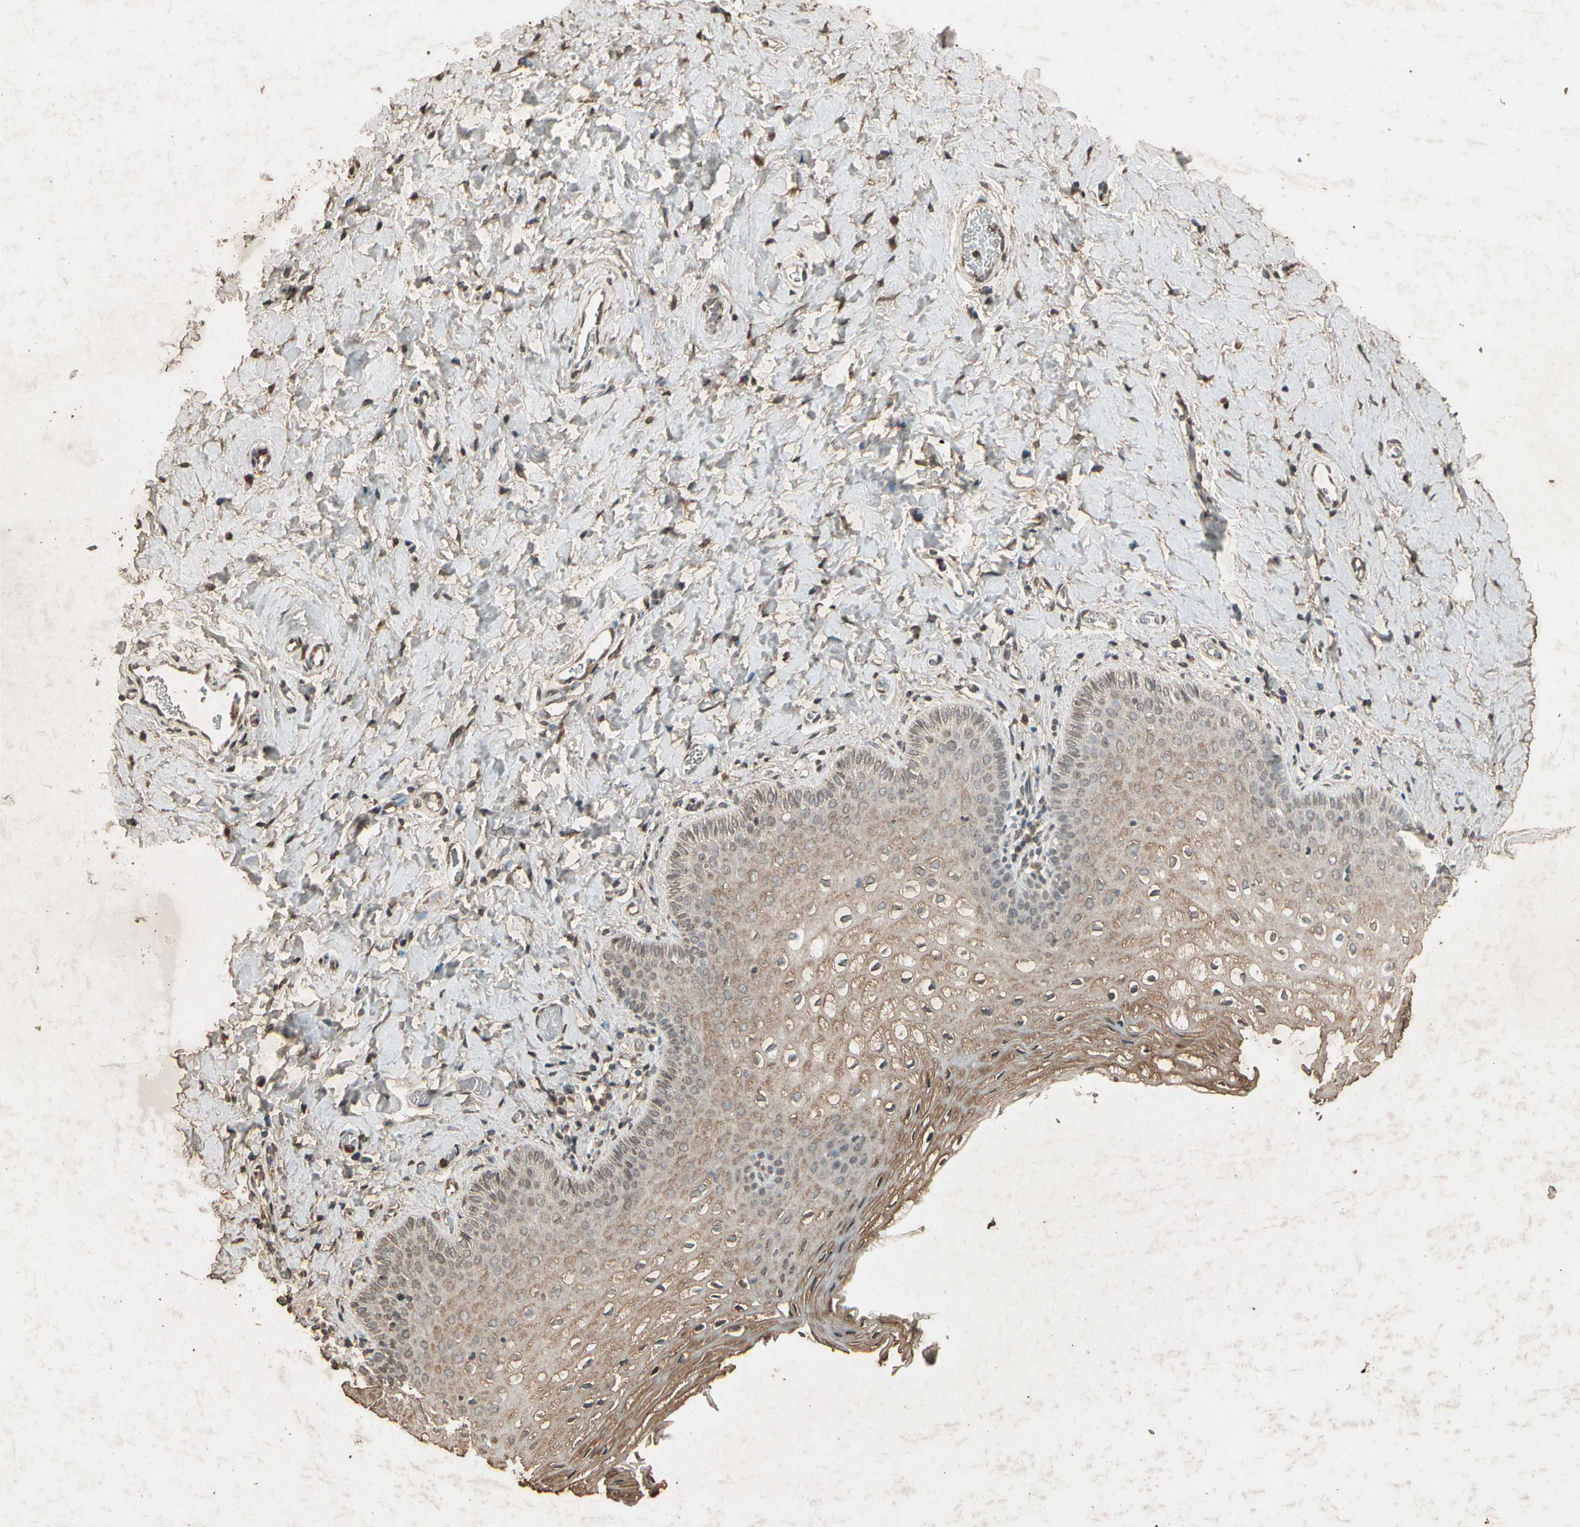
{"staining": {"intensity": "moderate", "quantity": ">75%", "location": "cytoplasmic/membranous"}, "tissue": "vagina", "cell_type": "Squamous epithelial cells", "image_type": "normal", "snomed": [{"axis": "morphology", "description": "Normal tissue, NOS"}, {"axis": "topography", "description": "Vagina"}], "caption": "Protein staining by IHC displays moderate cytoplasmic/membranous positivity in approximately >75% of squamous epithelial cells in unremarkable vagina.", "gene": "GC", "patient": {"sex": "female", "age": 55}}